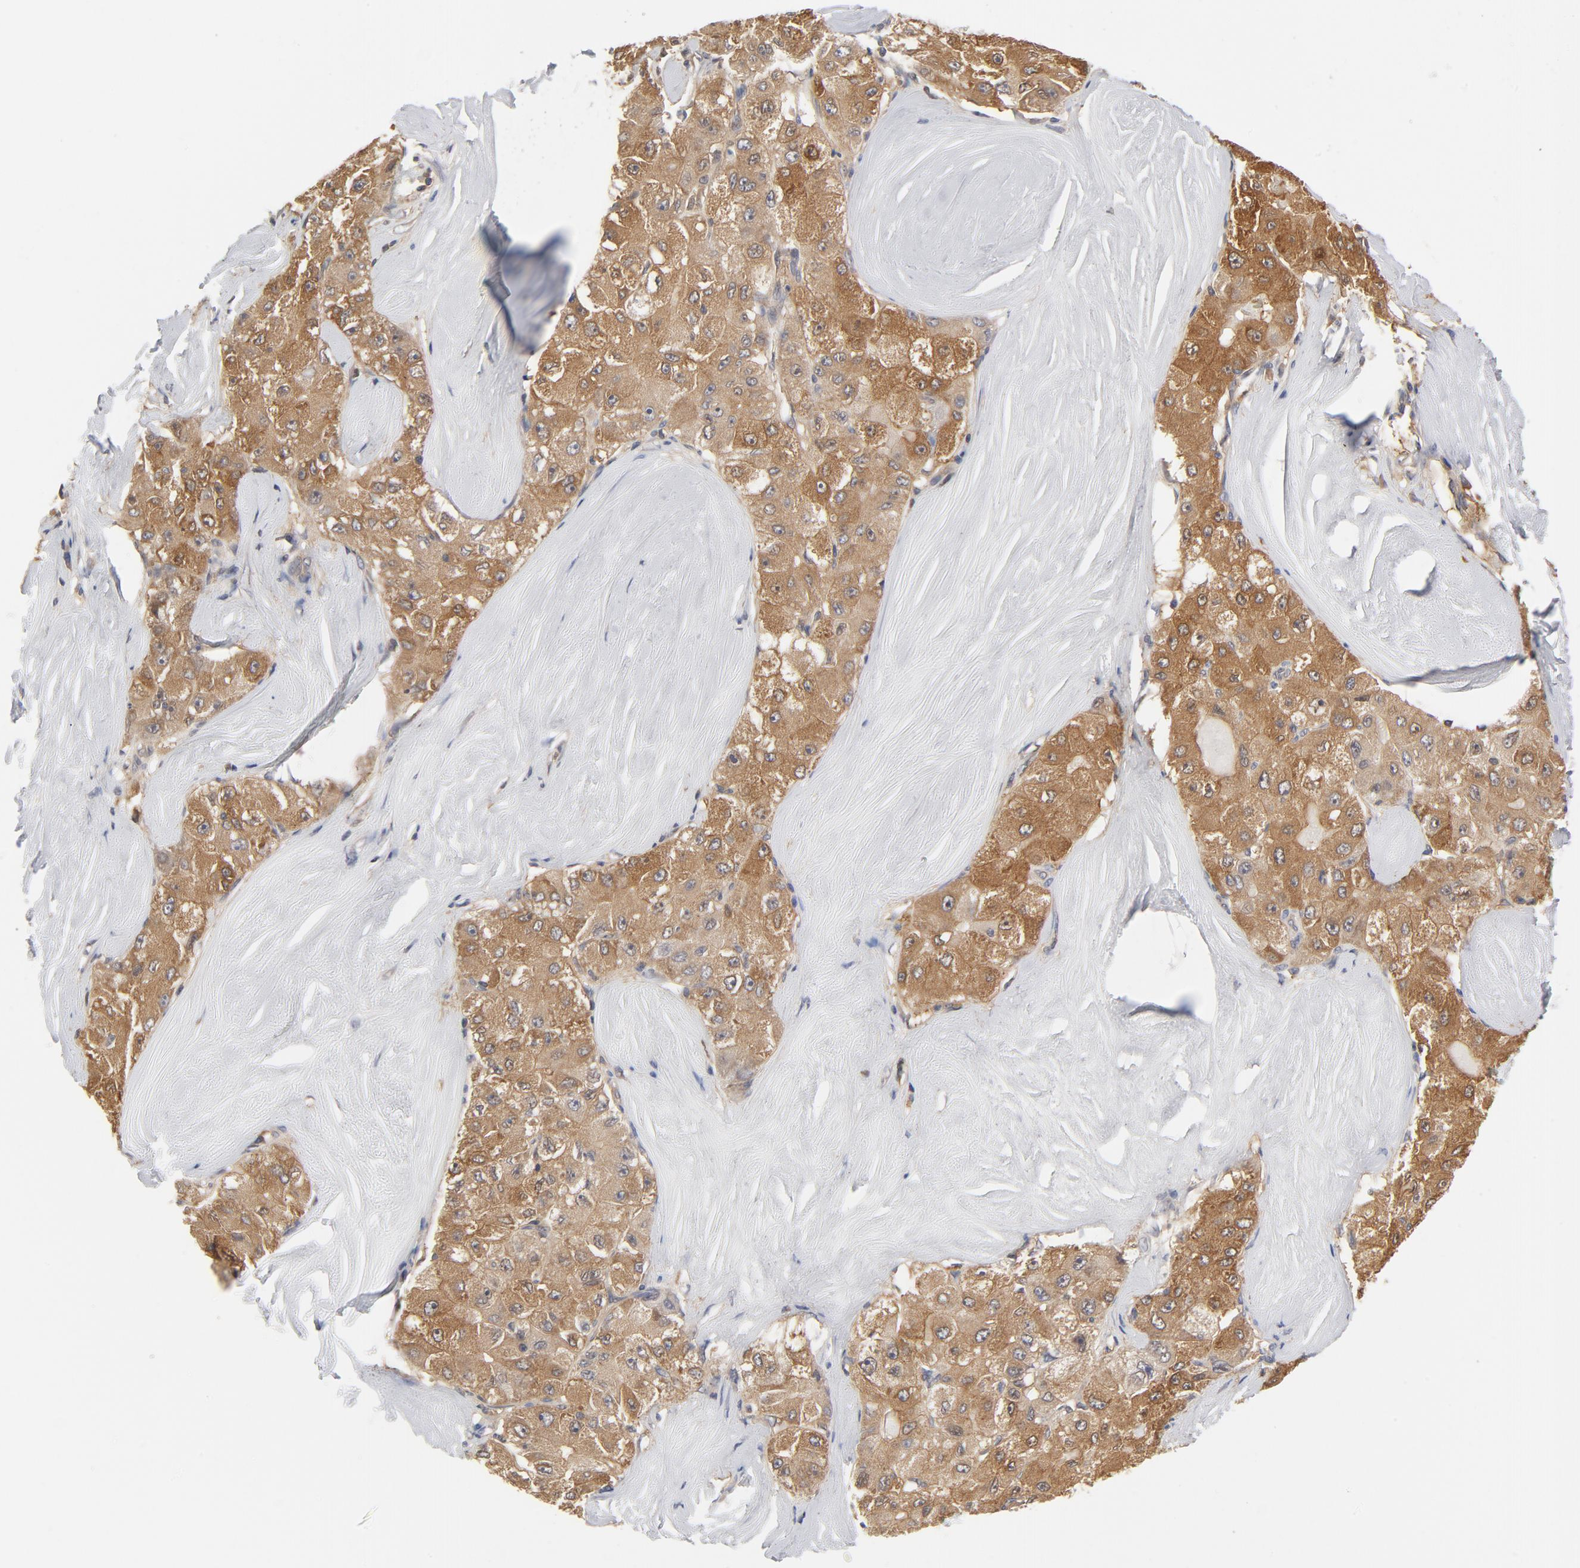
{"staining": {"intensity": "moderate", "quantity": ">75%", "location": "cytoplasmic/membranous"}, "tissue": "liver cancer", "cell_type": "Tumor cells", "image_type": "cancer", "snomed": [{"axis": "morphology", "description": "Carcinoma, Hepatocellular, NOS"}, {"axis": "topography", "description": "Liver"}], "caption": "DAB immunohistochemical staining of human liver cancer (hepatocellular carcinoma) demonstrates moderate cytoplasmic/membranous protein positivity in about >75% of tumor cells.", "gene": "ASMTL", "patient": {"sex": "male", "age": 80}}